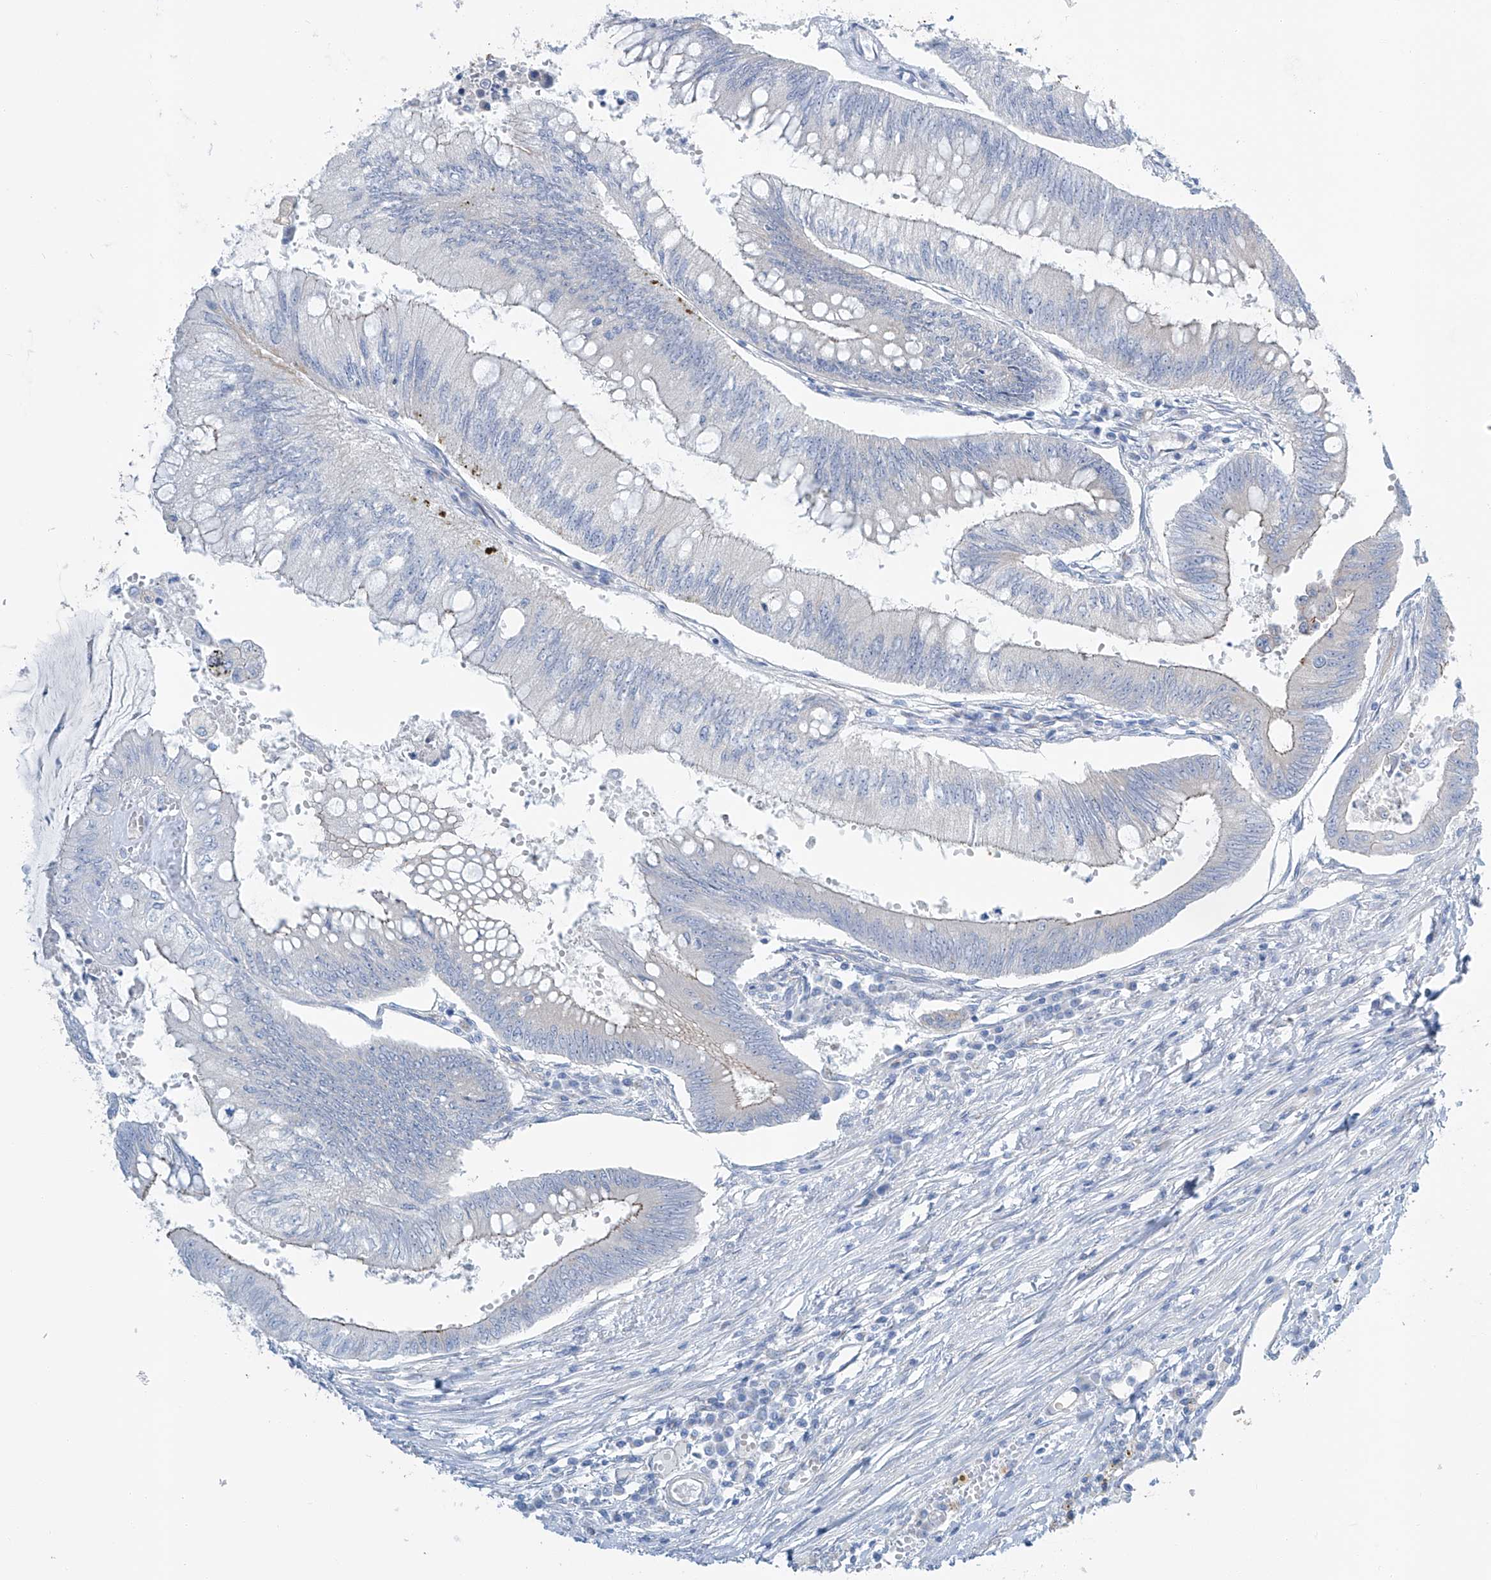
{"staining": {"intensity": "negative", "quantity": "none", "location": "none"}, "tissue": "colorectal cancer", "cell_type": "Tumor cells", "image_type": "cancer", "snomed": [{"axis": "morphology", "description": "Adenoma, NOS"}, {"axis": "morphology", "description": "Adenocarcinoma, NOS"}, {"axis": "topography", "description": "Colon"}], "caption": "A high-resolution micrograph shows IHC staining of adenoma (colorectal), which exhibits no significant expression in tumor cells.", "gene": "MAGI1", "patient": {"sex": "male", "age": 79}}